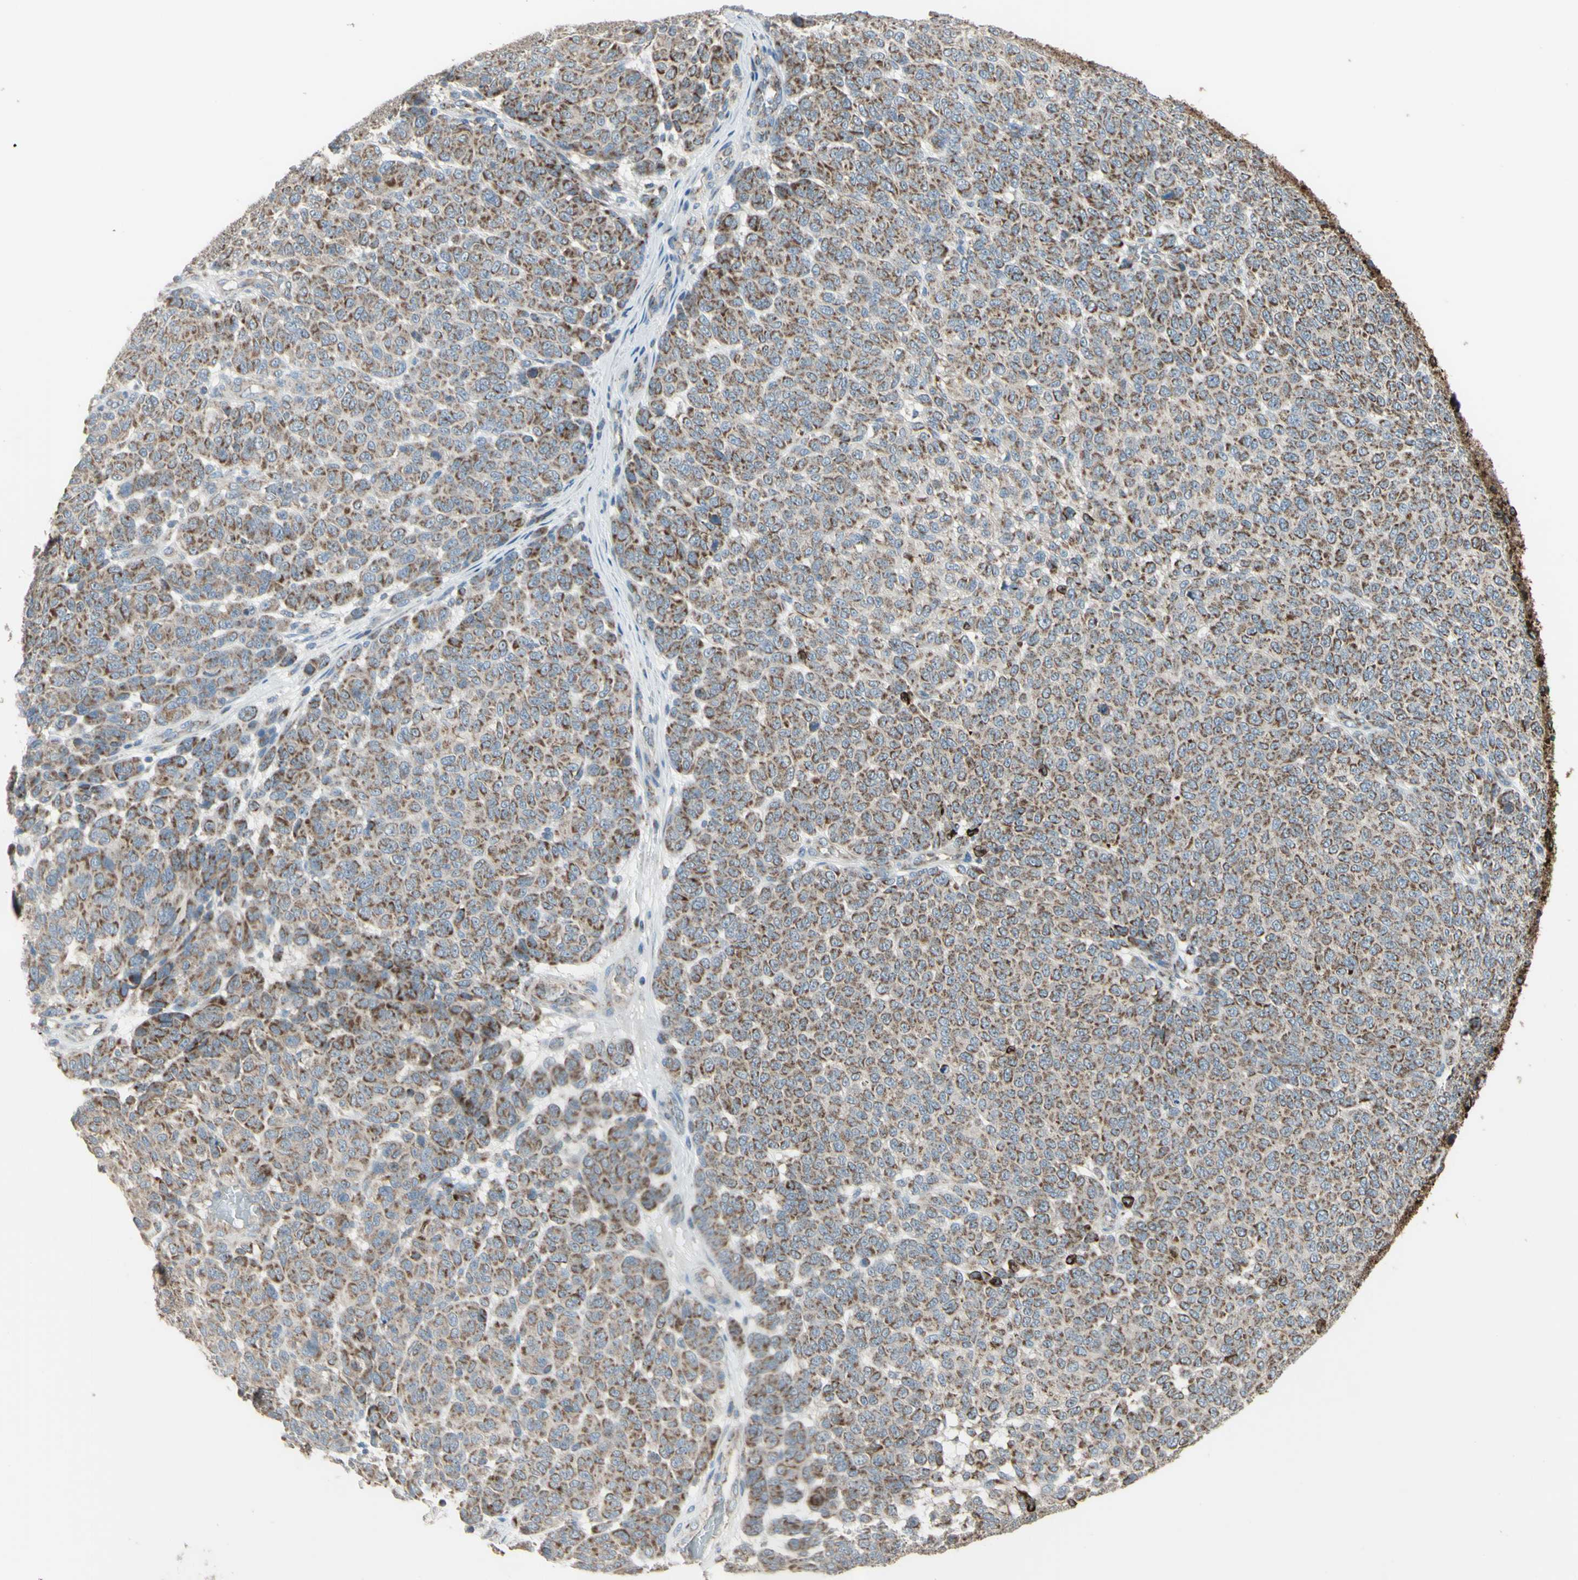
{"staining": {"intensity": "moderate", "quantity": ">75%", "location": "cytoplasmic/membranous"}, "tissue": "melanoma", "cell_type": "Tumor cells", "image_type": "cancer", "snomed": [{"axis": "morphology", "description": "Malignant melanoma, NOS"}, {"axis": "topography", "description": "Skin"}], "caption": "DAB (3,3'-diaminobenzidine) immunohistochemical staining of human malignant melanoma reveals moderate cytoplasmic/membranous protein positivity in about >75% of tumor cells. (Stains: DAB (3,3'-diaminobenzidine) in brown, nuclei in blue, Microscopy: brightfield microscopy at high magnification).", "gene": "FAM171B", "patient": {"sex": "male", "age": 59}}